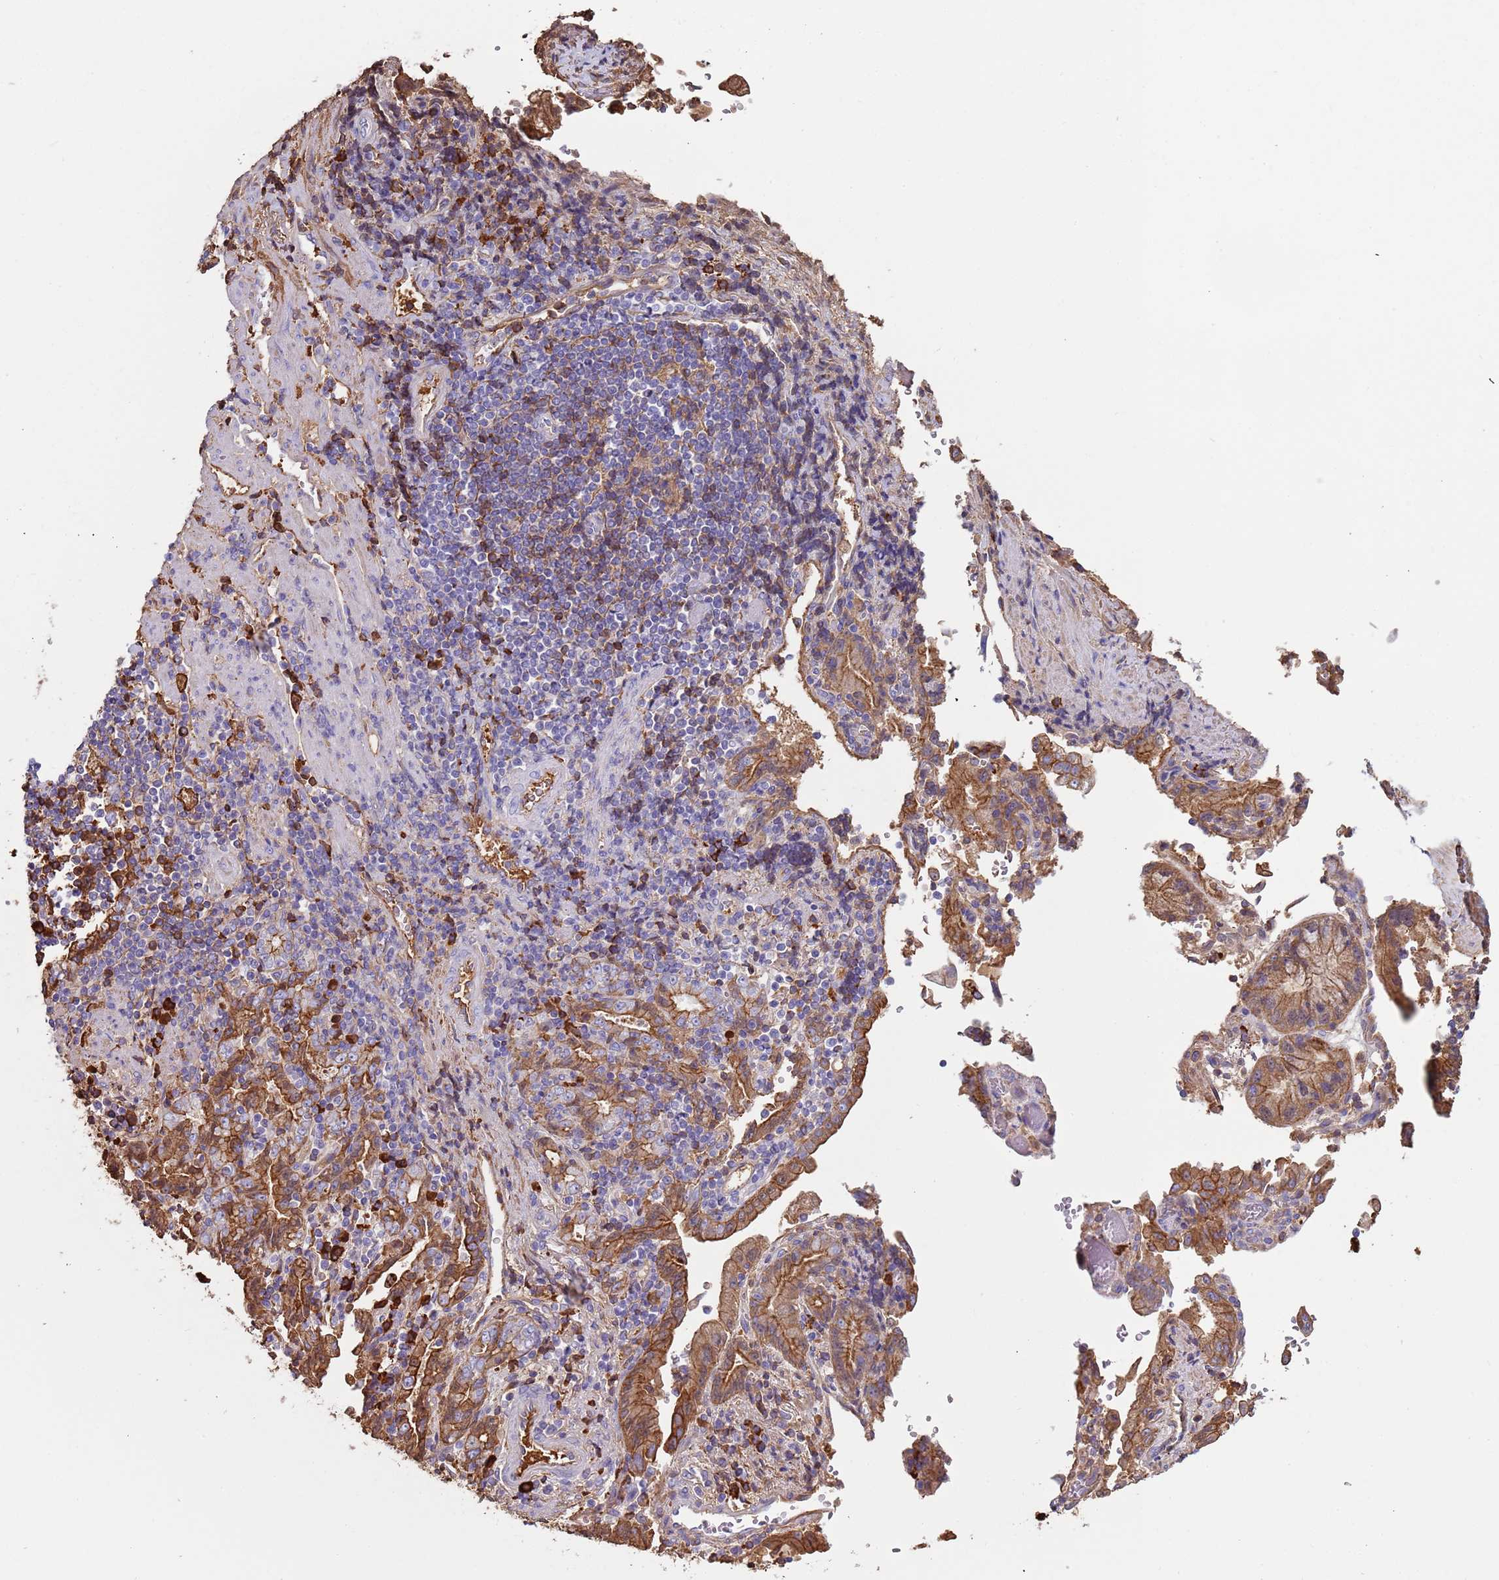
{"staining": {"intensity": "moderate", "quantity": ">75%", "location": "cytoplasmic/membranous"}, "tissue": "stomach cancer", "cell_type": "Tumor cells", "image_type": "cancer", "snomed": [{"axis": "morphology", "description": "Adenocarcinoma, NOS"}, {"axis": "topography", "description": "Stomach"}], "caption": "Adenocarcinoma (stomach) was stained to show a protein in brown. There is medium levels of moderate cytoplasmic/membranous expression in approximately >75% of tumor cells. (Stains: DAB (3,3'-diaminobenzidine) in brown, nuclei in blue, Microscopy: brightfield microscopy at high magnification).", "gene": "CYSLTR2", "patient": {"sex": "male", "age": 62}}